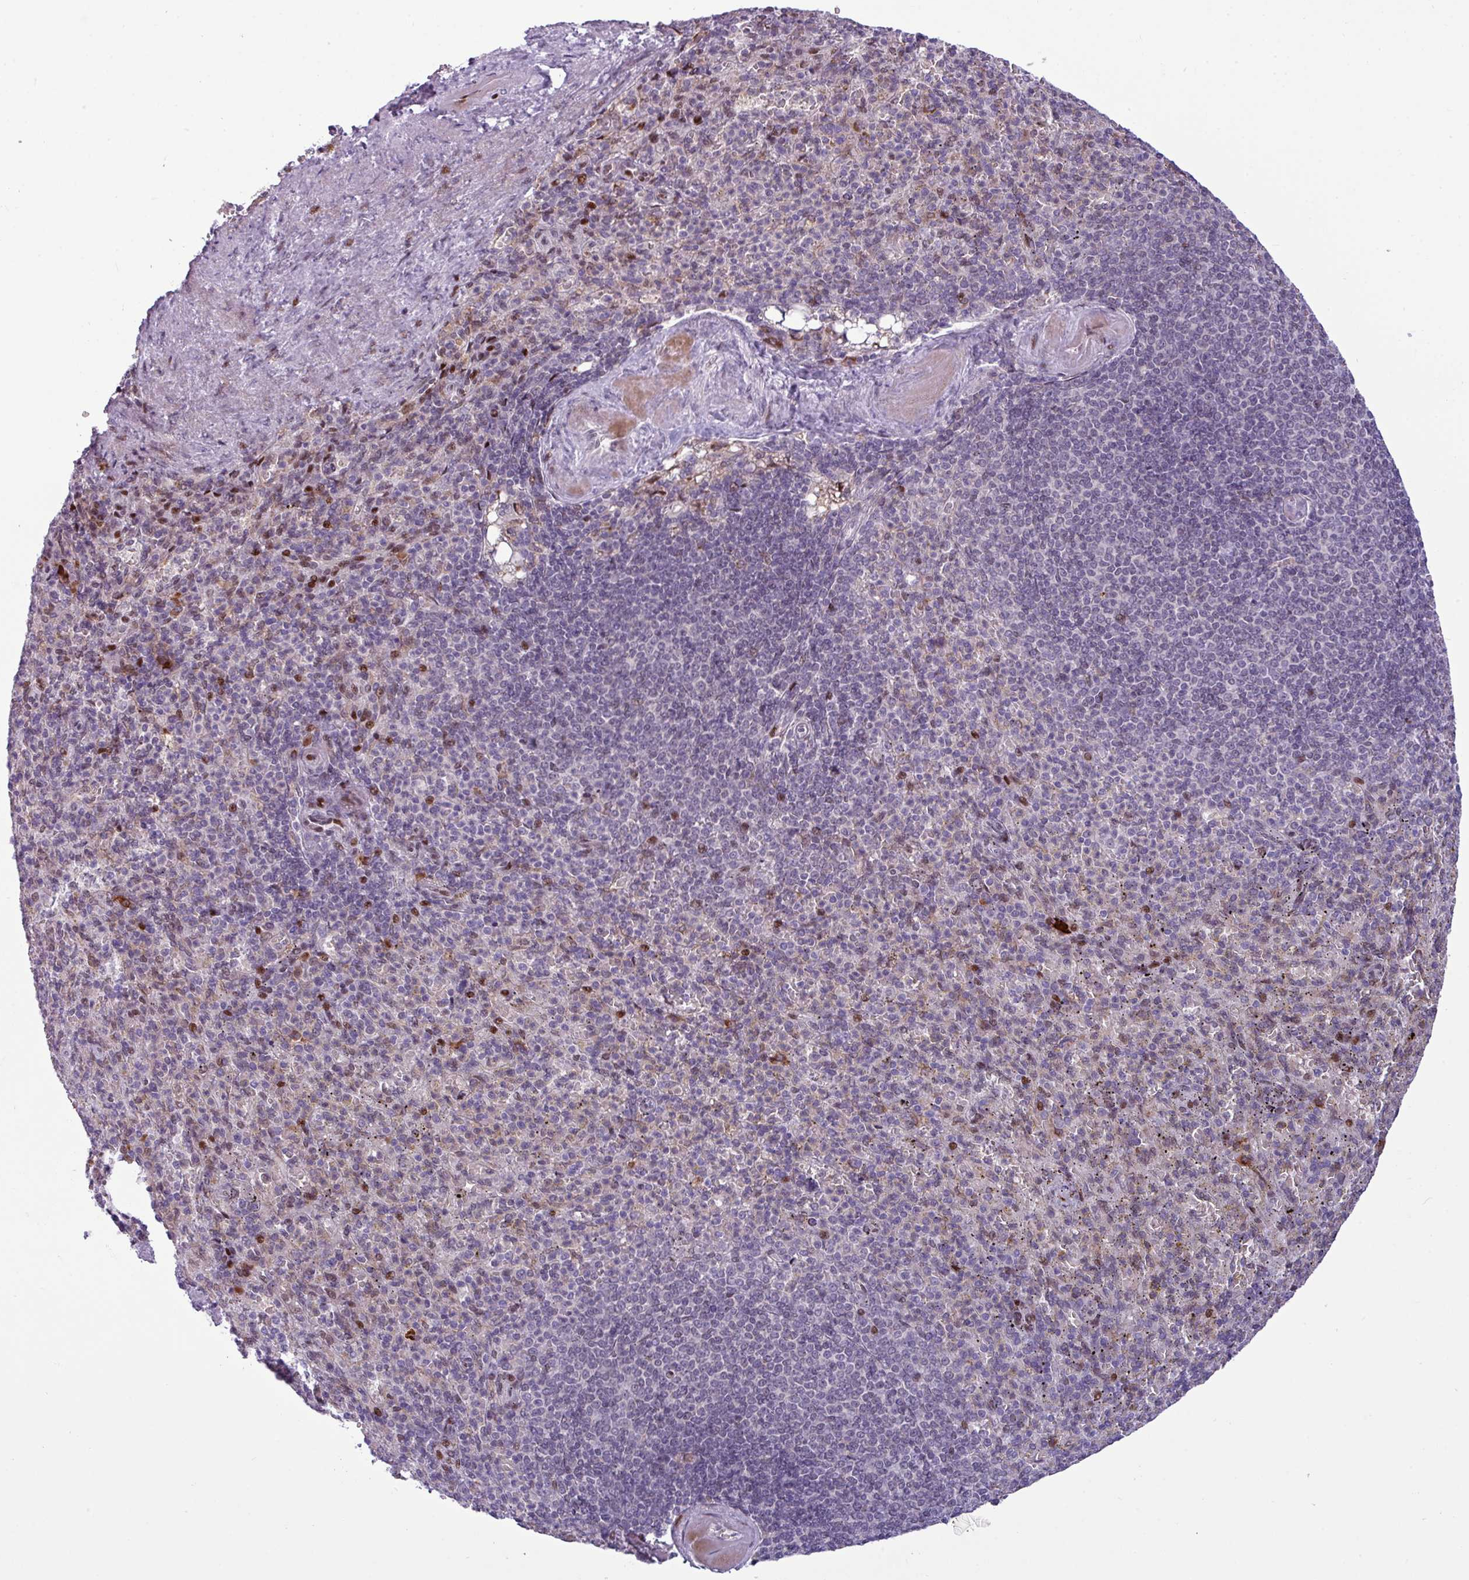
{"staining": {"intensity": "moderate", "quantity": "<25%", "location": "nuclear"}, "tissue": "spleen", "cell_type": "Cells in red pulp", "image_type": "normal", "snomed": [{"axis": "morphology", "description": "Normal tissue, NOS"}, {"axis": "topography", "description": "Spleen"}], "caption": "Immunohistochemical staining of normal spleen shows moderate nuclear protein staining in about <25% of cells in red pulp.", "gene": "SLC66A2", "patient": {"sex": "female", "age": 74}}